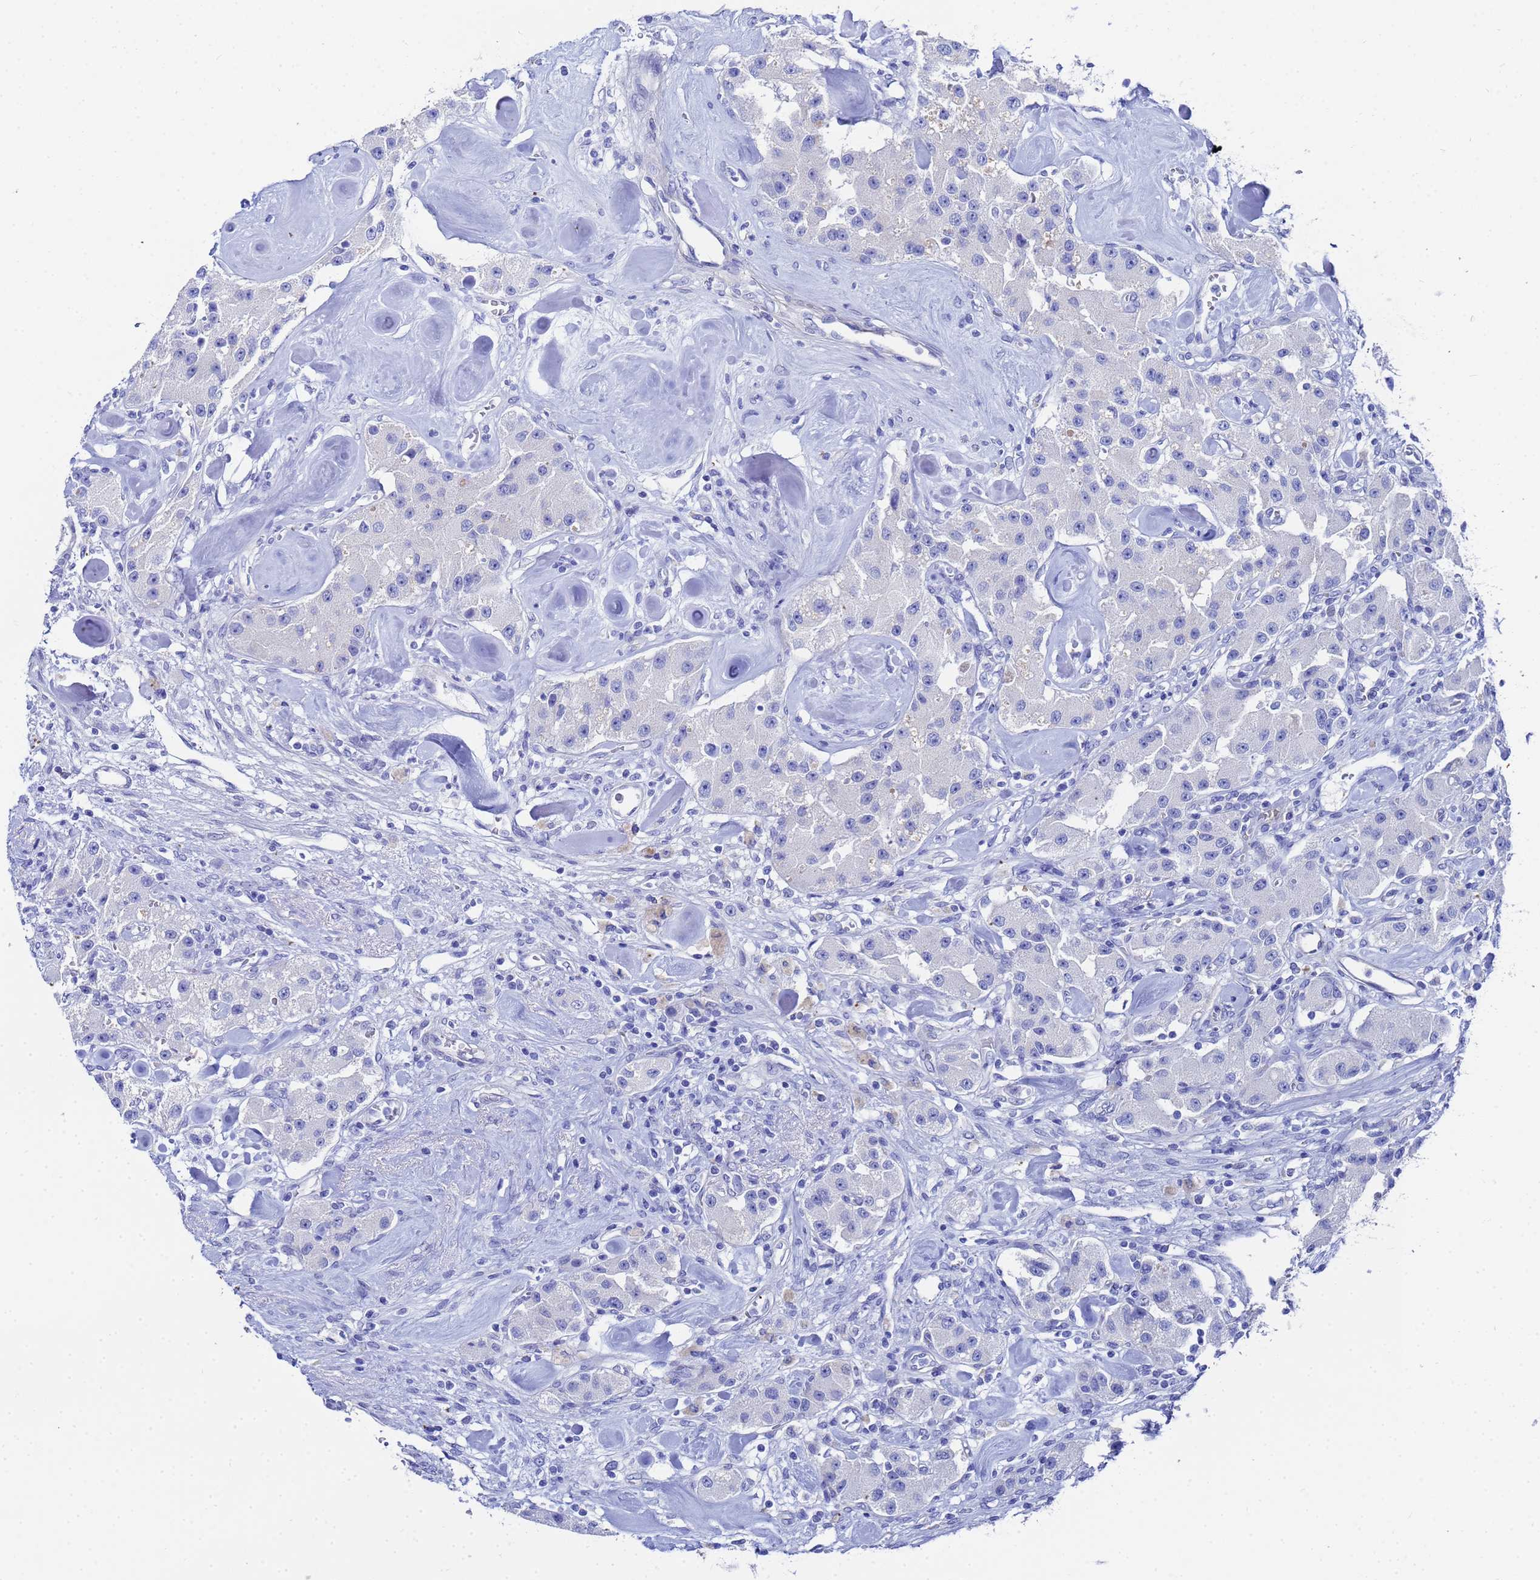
{"staining": {"intensity": "negative", "quantity": "none", "location": "none"}, "tissue": "carcinoid", "cell_type": "Tumor cells", "image_type": "cancer", "snomed": [{"axis": "morphology", "description": "Carcinoid, malignant, NOS"}, {"axis": "topography", "description": "Pancreas"}], "caption": "Immunohistochemistry of human malignant carcinoid exhibits no positivity in tumor cells.", "gene": "ZNF26", "patient": {"sex": "male", "age": 41}}